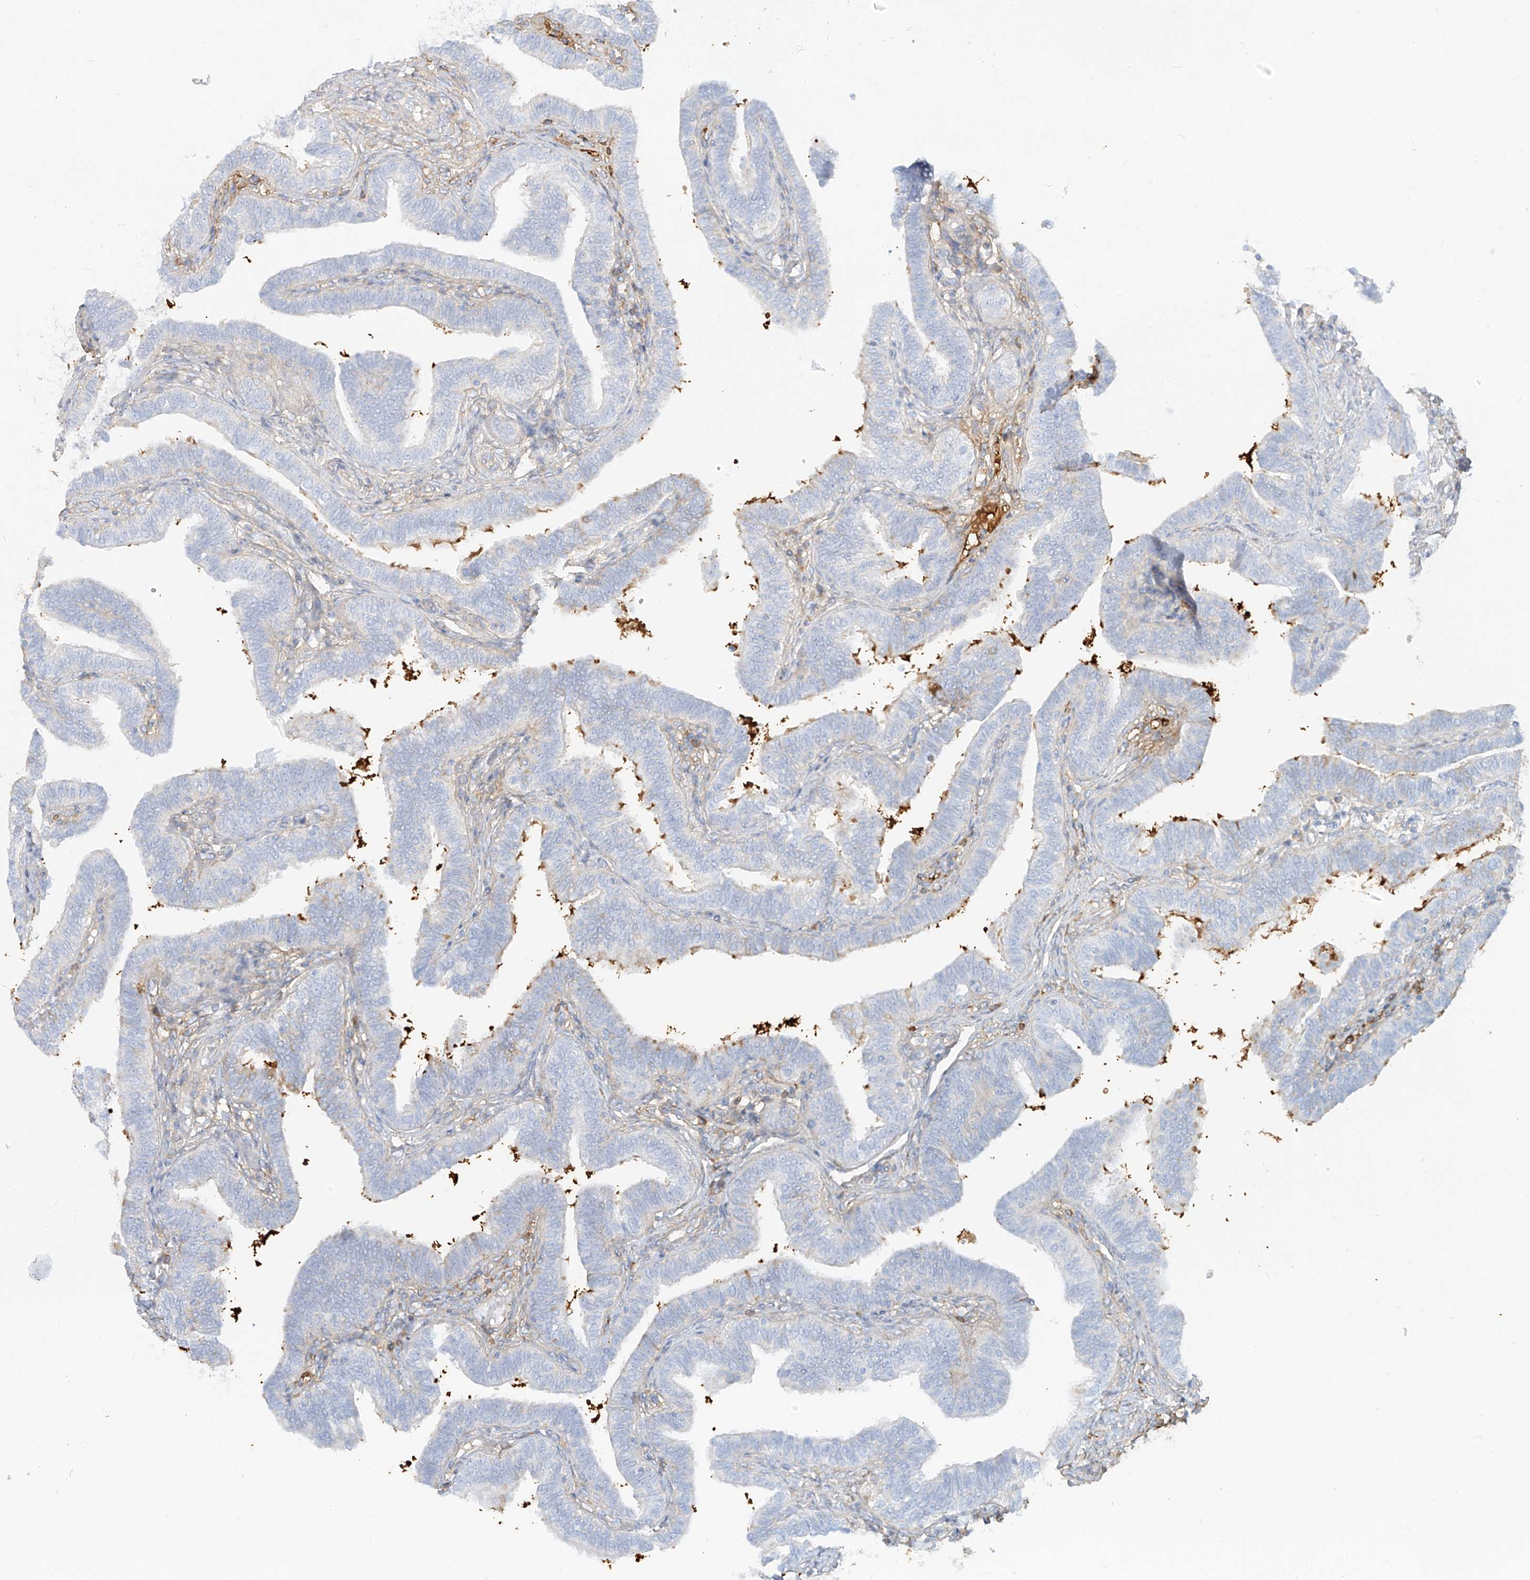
{"staining": {"intensity": "negative", "quantity": "none", "location": "none"}, "tissue": "fallopian tube", "cell_type": "Glandular cells", "image_type": "normal", "snomed": [{"axis": "morphology", "description": "Normal tissue, NOS"}, {"axis": "topography", "description": "Fallopian tube"}], "caption": "The micrograph displays no staining of glandular cells in unremarkable fallopian tube. (DAB (3,3'-diaminobenzidine) immunohistochemistry visualized using brightfield microscopy, high magnification).", "gene": "OCSTAMP", "patient": {"sex": "female", "age": 39}}